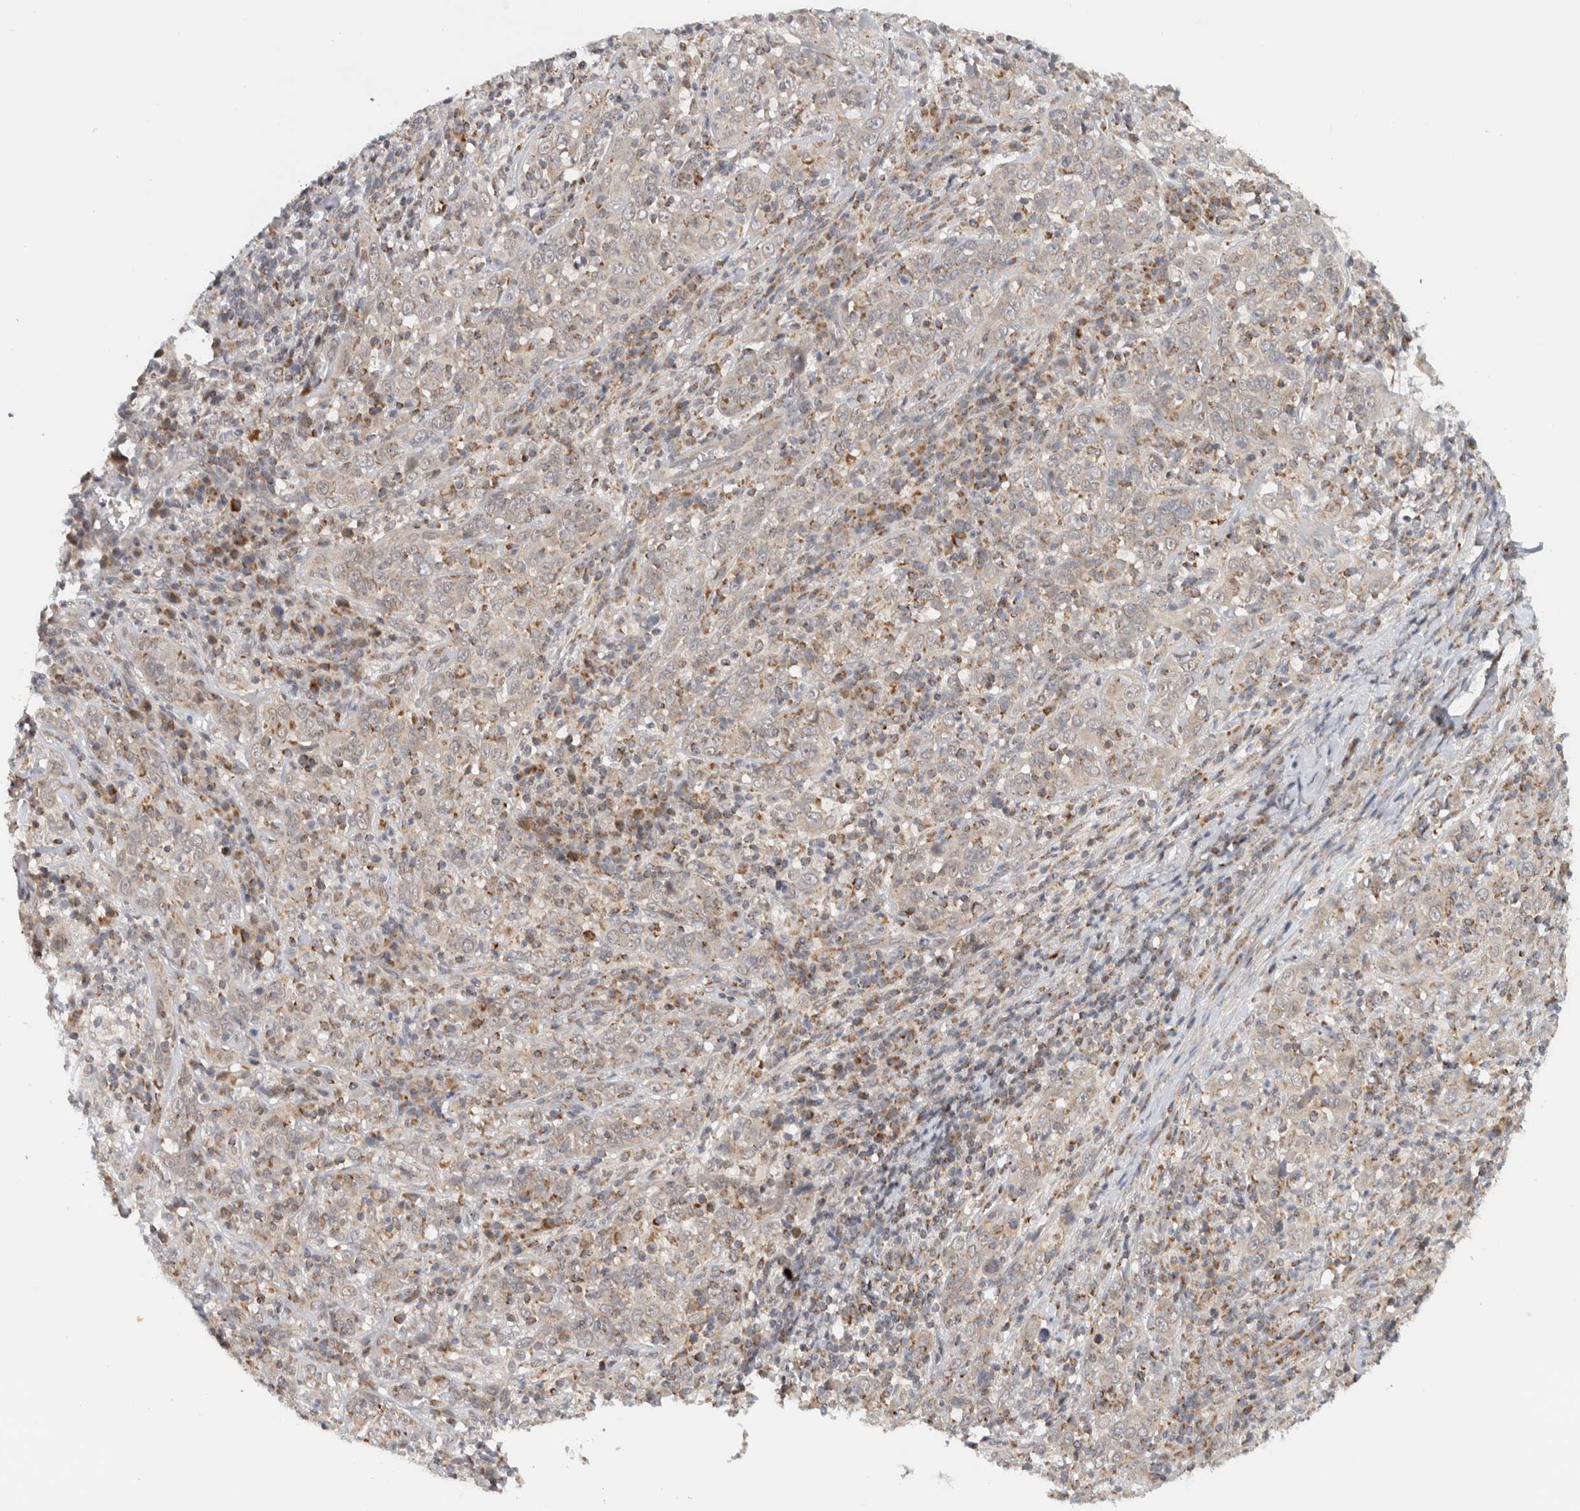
{"staining": {"intensity": "negative", "quantity": "none", "location": "none"}, "tissue": "cervical cancer", "cell_type": "Tumor cells", "image_type": "cancer", "snomed": [{"axis": "morphology", "description": "Squamous cell carcinoma, NOS"}, {"axis": "topography", "description": "Cervix"}], "caption": "The histopathology image demonstrates no significant staining in tumor cells of cervical cancer (squamous cell carcinoma).", "gene": "CMC2", "patient": {"sex": "female", "age": 46}}